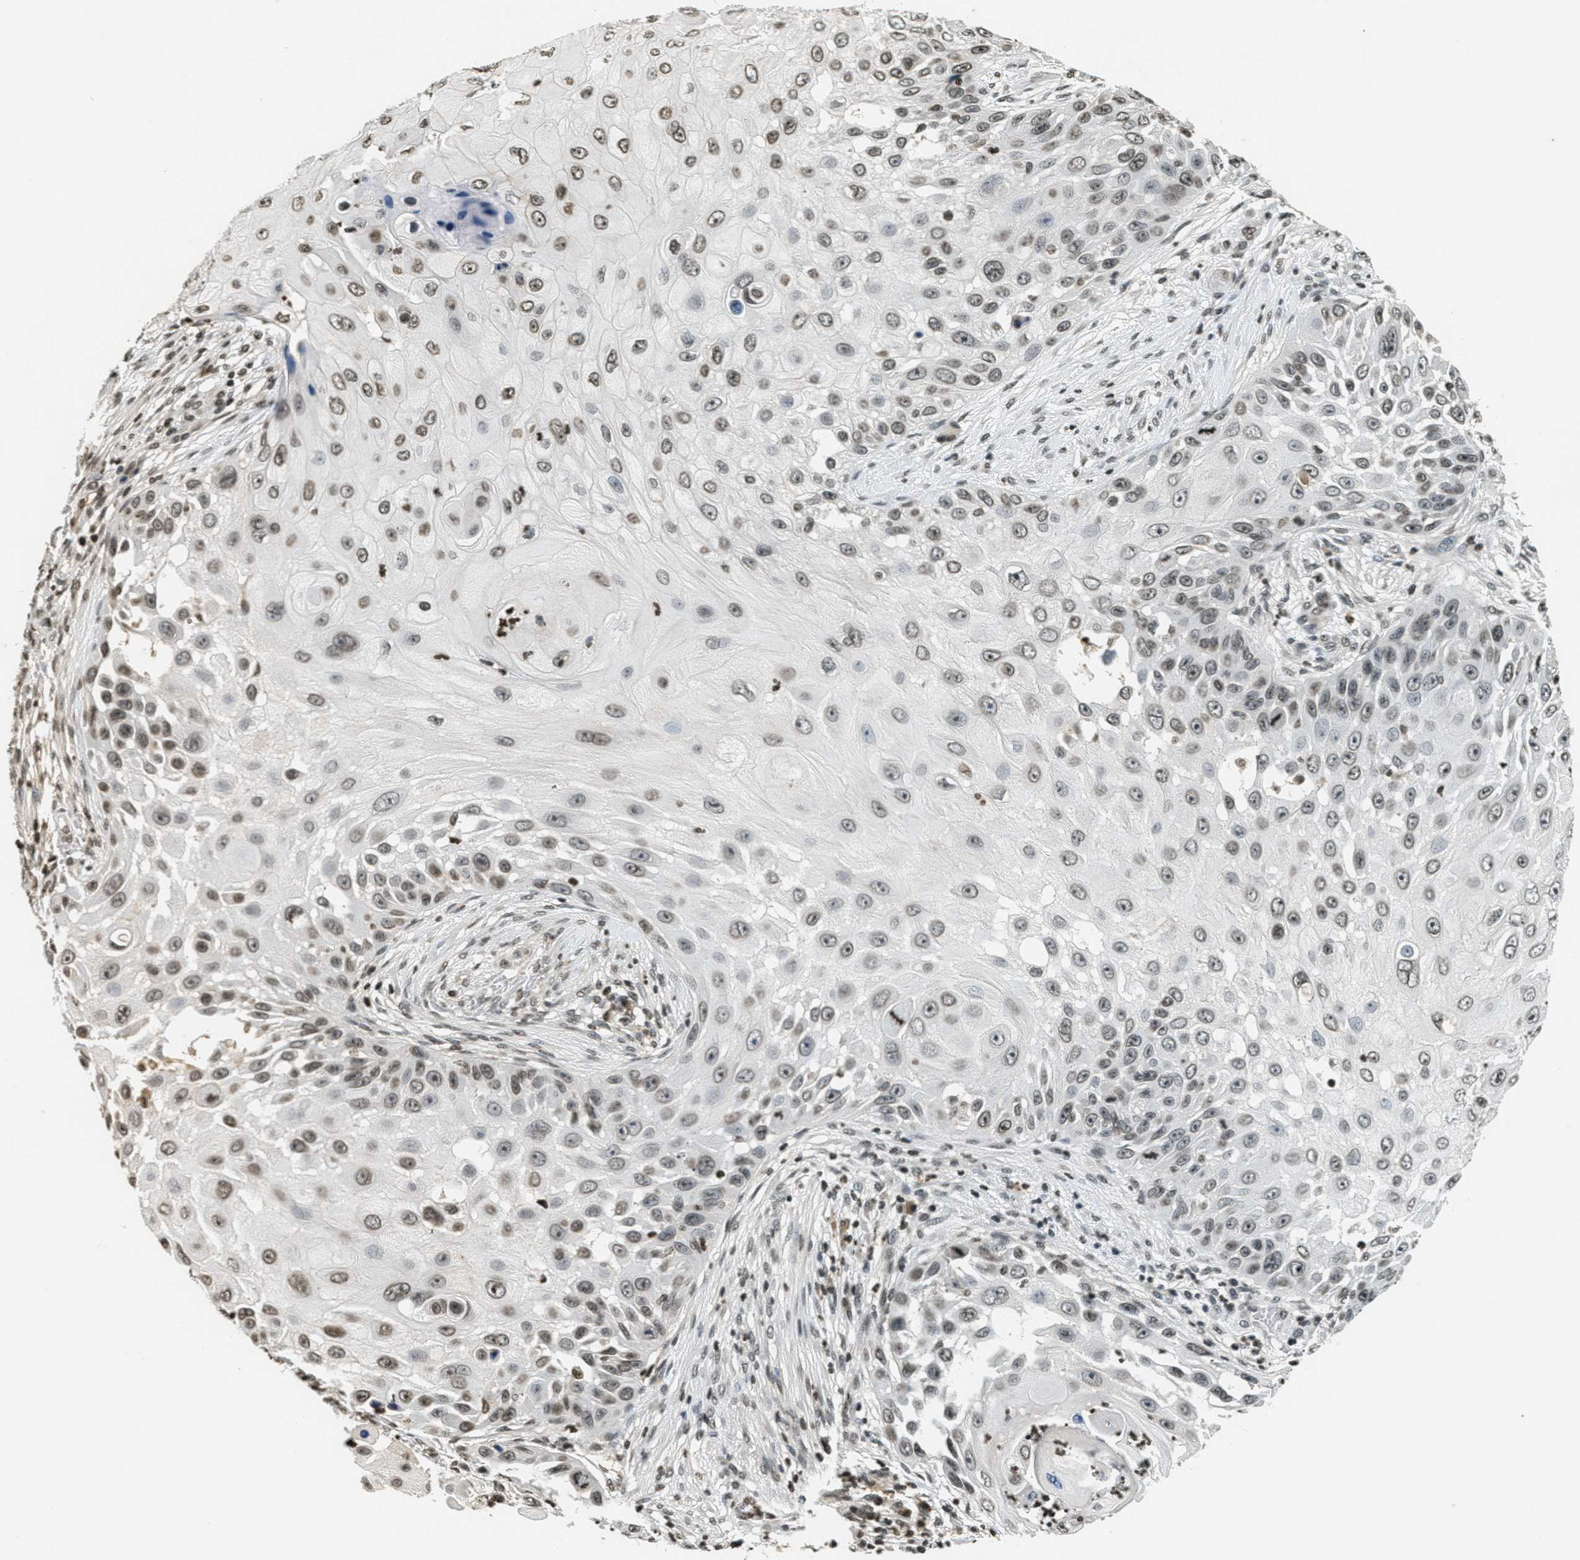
{"staining": {"intensity": "moderate", "quantity": ">75%", "location": "nuclear"}, "tissue": "skin cancer", "cell_type": "Tumor cells", "image_type": "cancer", "snomed": [{"axis": "morphology", "description": "Squamous cell carcinoma, NOS"}, {"axis": "topography", "description": "Skin"}], "caption": "A micrograph showing moderate nuclear expression in approximately >75% of tumor cells in skin cancer (squamous cell carcinoma), as visualized by brown immunohistochemical staining.", "gene": "LDB2", "patient": {"sex": "female", "age": 44}}